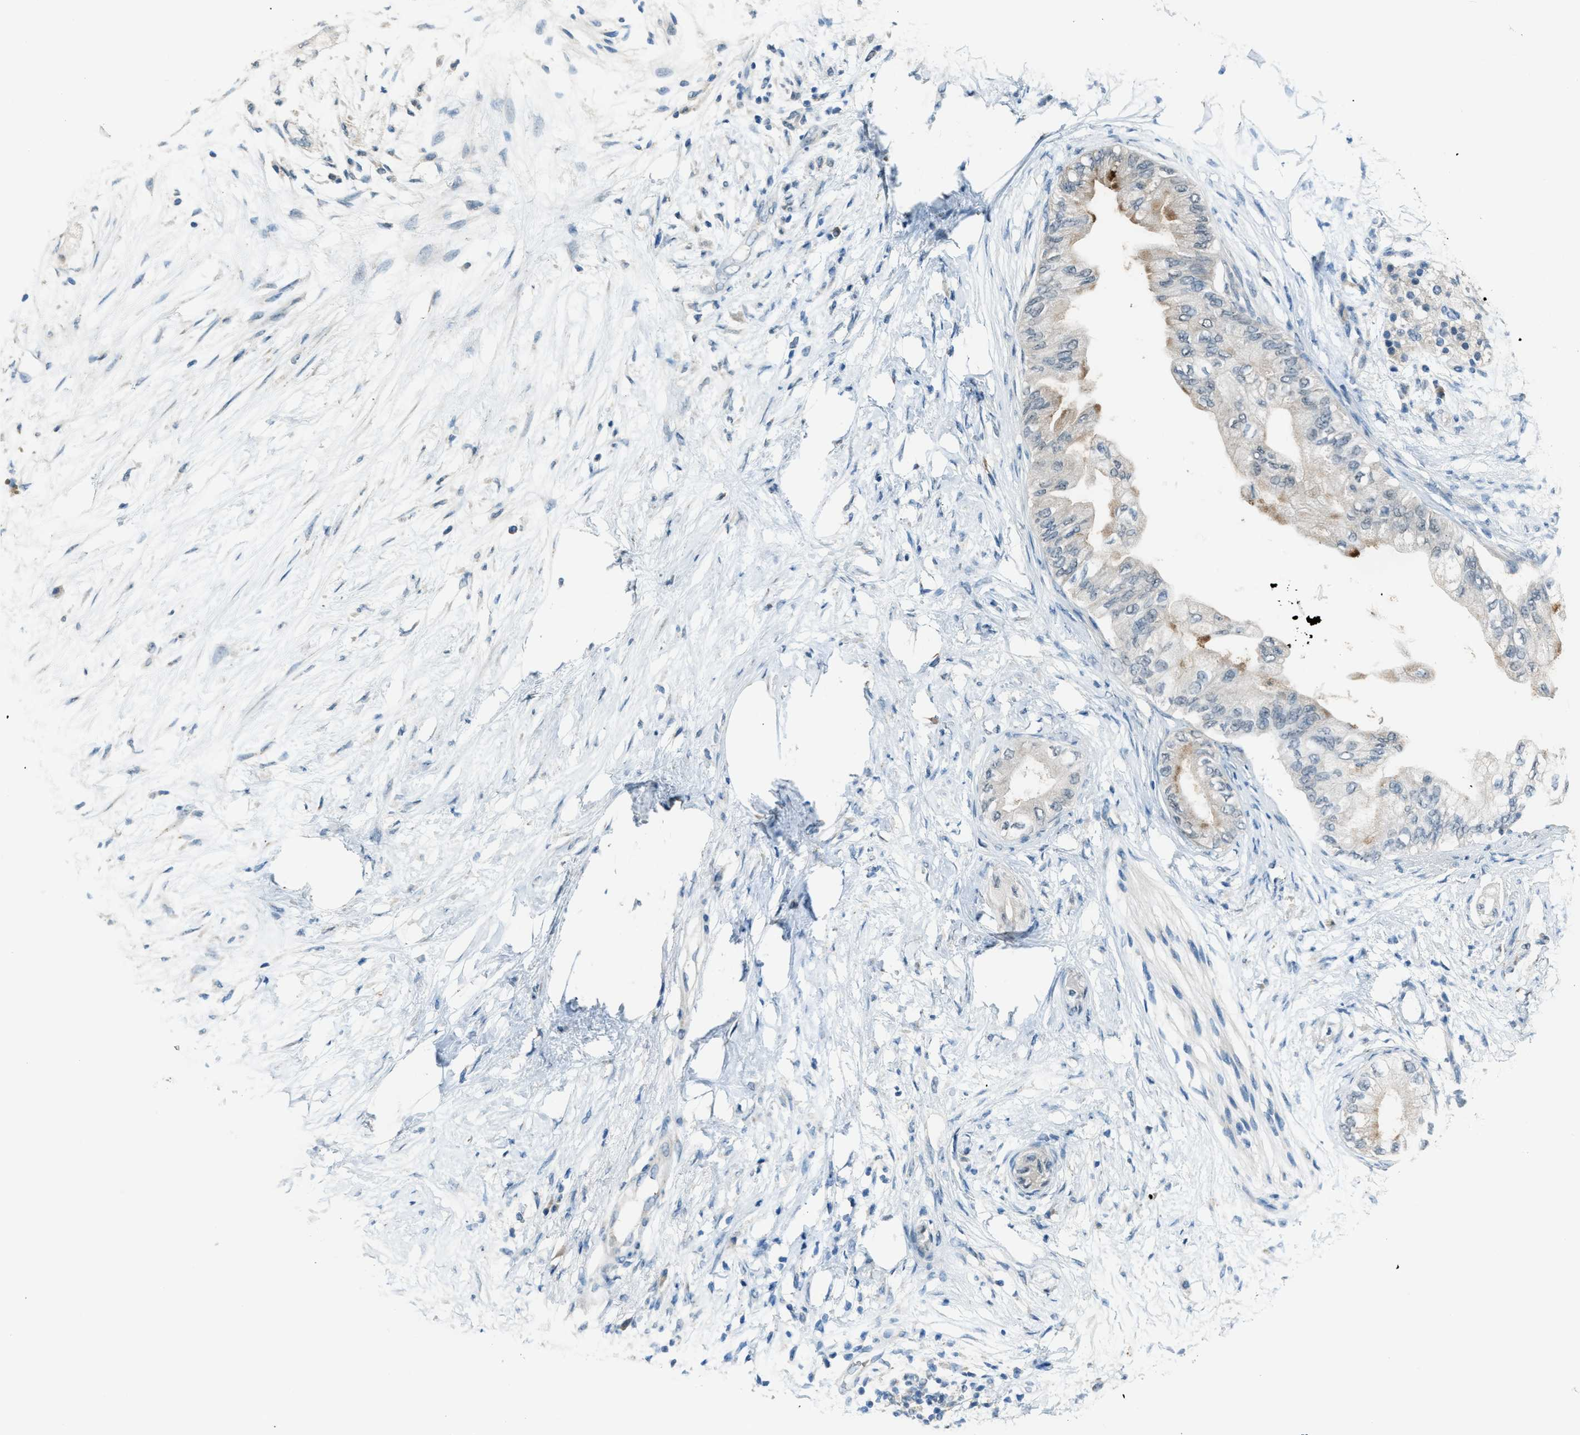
{"staining": {"intensity": "weak", "quantity": "<25%", "location": "cytoplasmic/membranous"}, "tissue": "pancreatic cancer", "cell_type": "Tumor cells", "image_type": "cancer", "snomed": [{"axis": "morphology", "description": "Normal tissue, NOS"}, {"axis": "morphology", "description": "Adenocarcinoma, NOS"}, {"axis": "topography", "description": "Pancreas"}, {"axis": "topography", "description": "Duodenum"}], "caption": "Pancreatic adenocarcinoma stained for a protein using IHC exhibits no positivity tumor cells.", "gene": "CDON", "patient": {"sex": "female", "age": 60}}